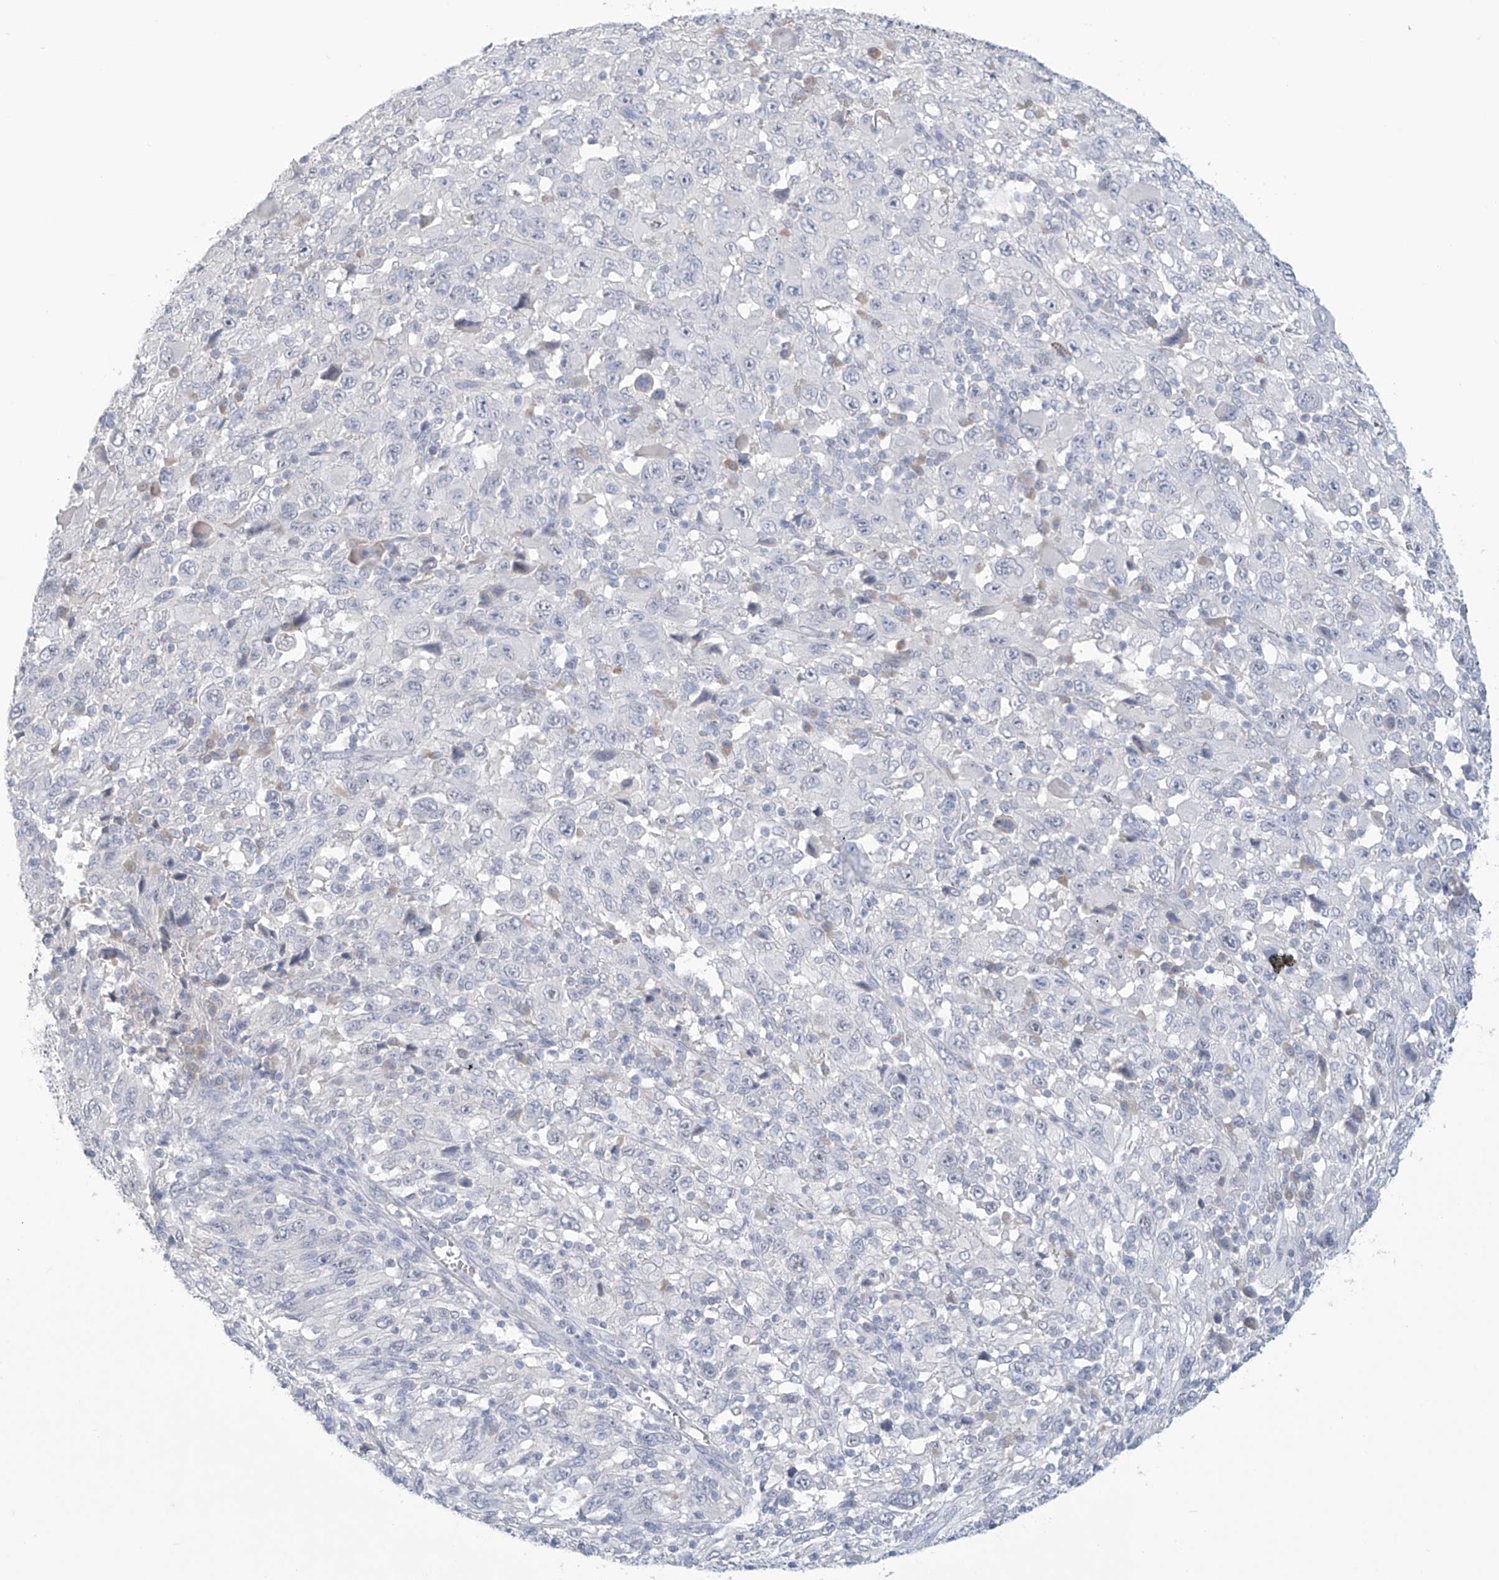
{"staining": {"intensity": "negative", "quantity": "none", "location": "none"}, "tissue": "melanoma", "cell_type": "Tumor cells", "image_type": "cancer", "snomed": [{"axis": "morphology", "description": "Malignant melanoma, Metastatic site"}, {"axis": "topography", "description": "Skin"}], "caption": "Immunohistochemistry histopathology image of malignant melanoma (metastatic site) stained for a protein (brown), which demonstrates no positivity in tumor cells.", "gene": "IBA57", "patient": {"sex": "female", "age": 56}}